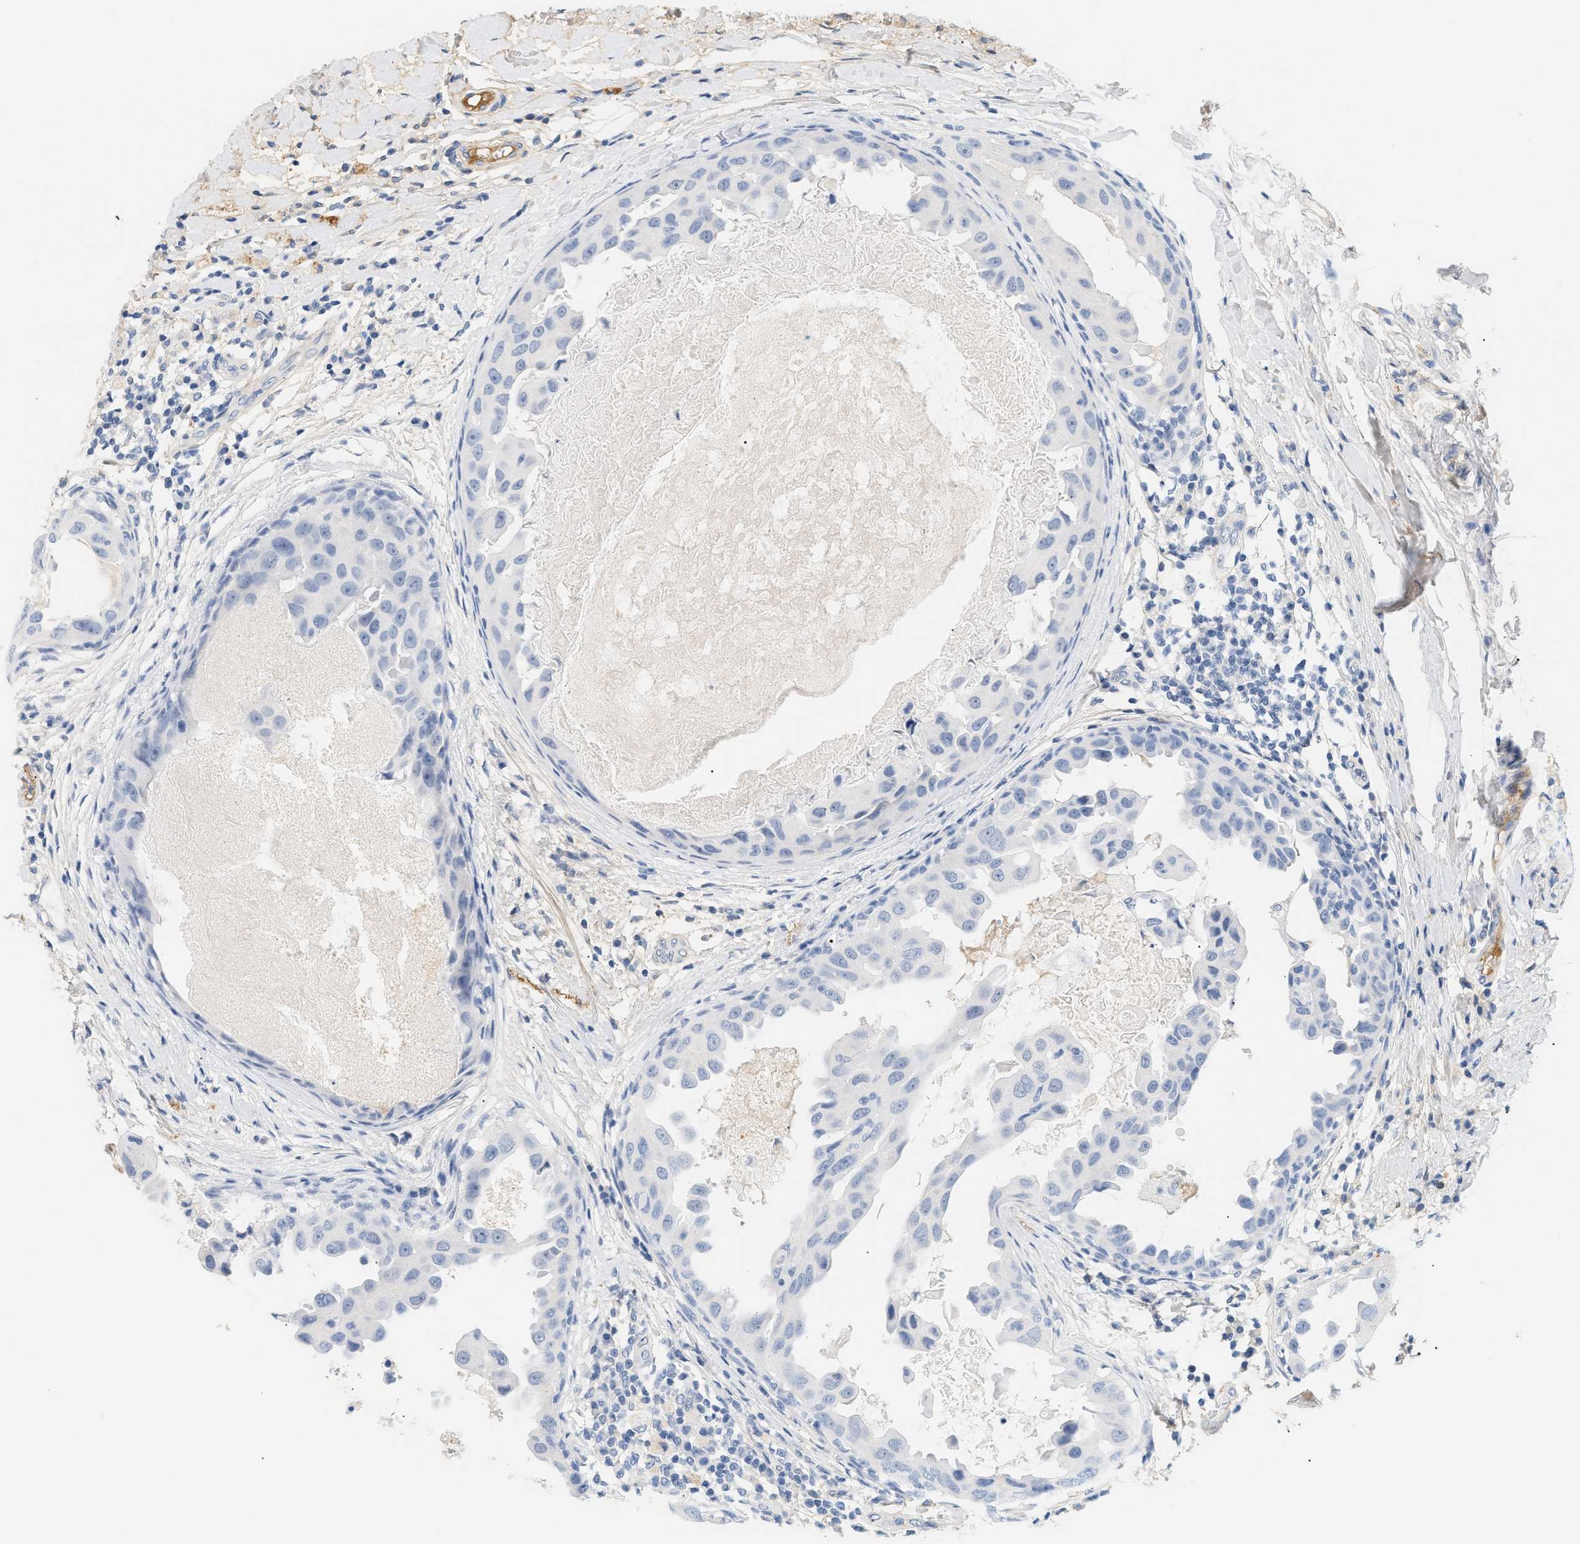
{"staining": {"intensity": "negative", "quantity": "none", "location": "none"}, "tissue": "breast cancer", "cell_type": "Tumor cells", "image_type": "cancer", "snomed": [{"axis": "morphology", "description": "Duct carcinoma"}, {"axis": "topography", "description": "Breast"}], "caption": "Human breast infiltrating ductal carcinoma stained for a protein using IHC demonstrates no staining in tumor cells.", "gene": "CFH", "patient": {"sex": "female", "age": 27}}